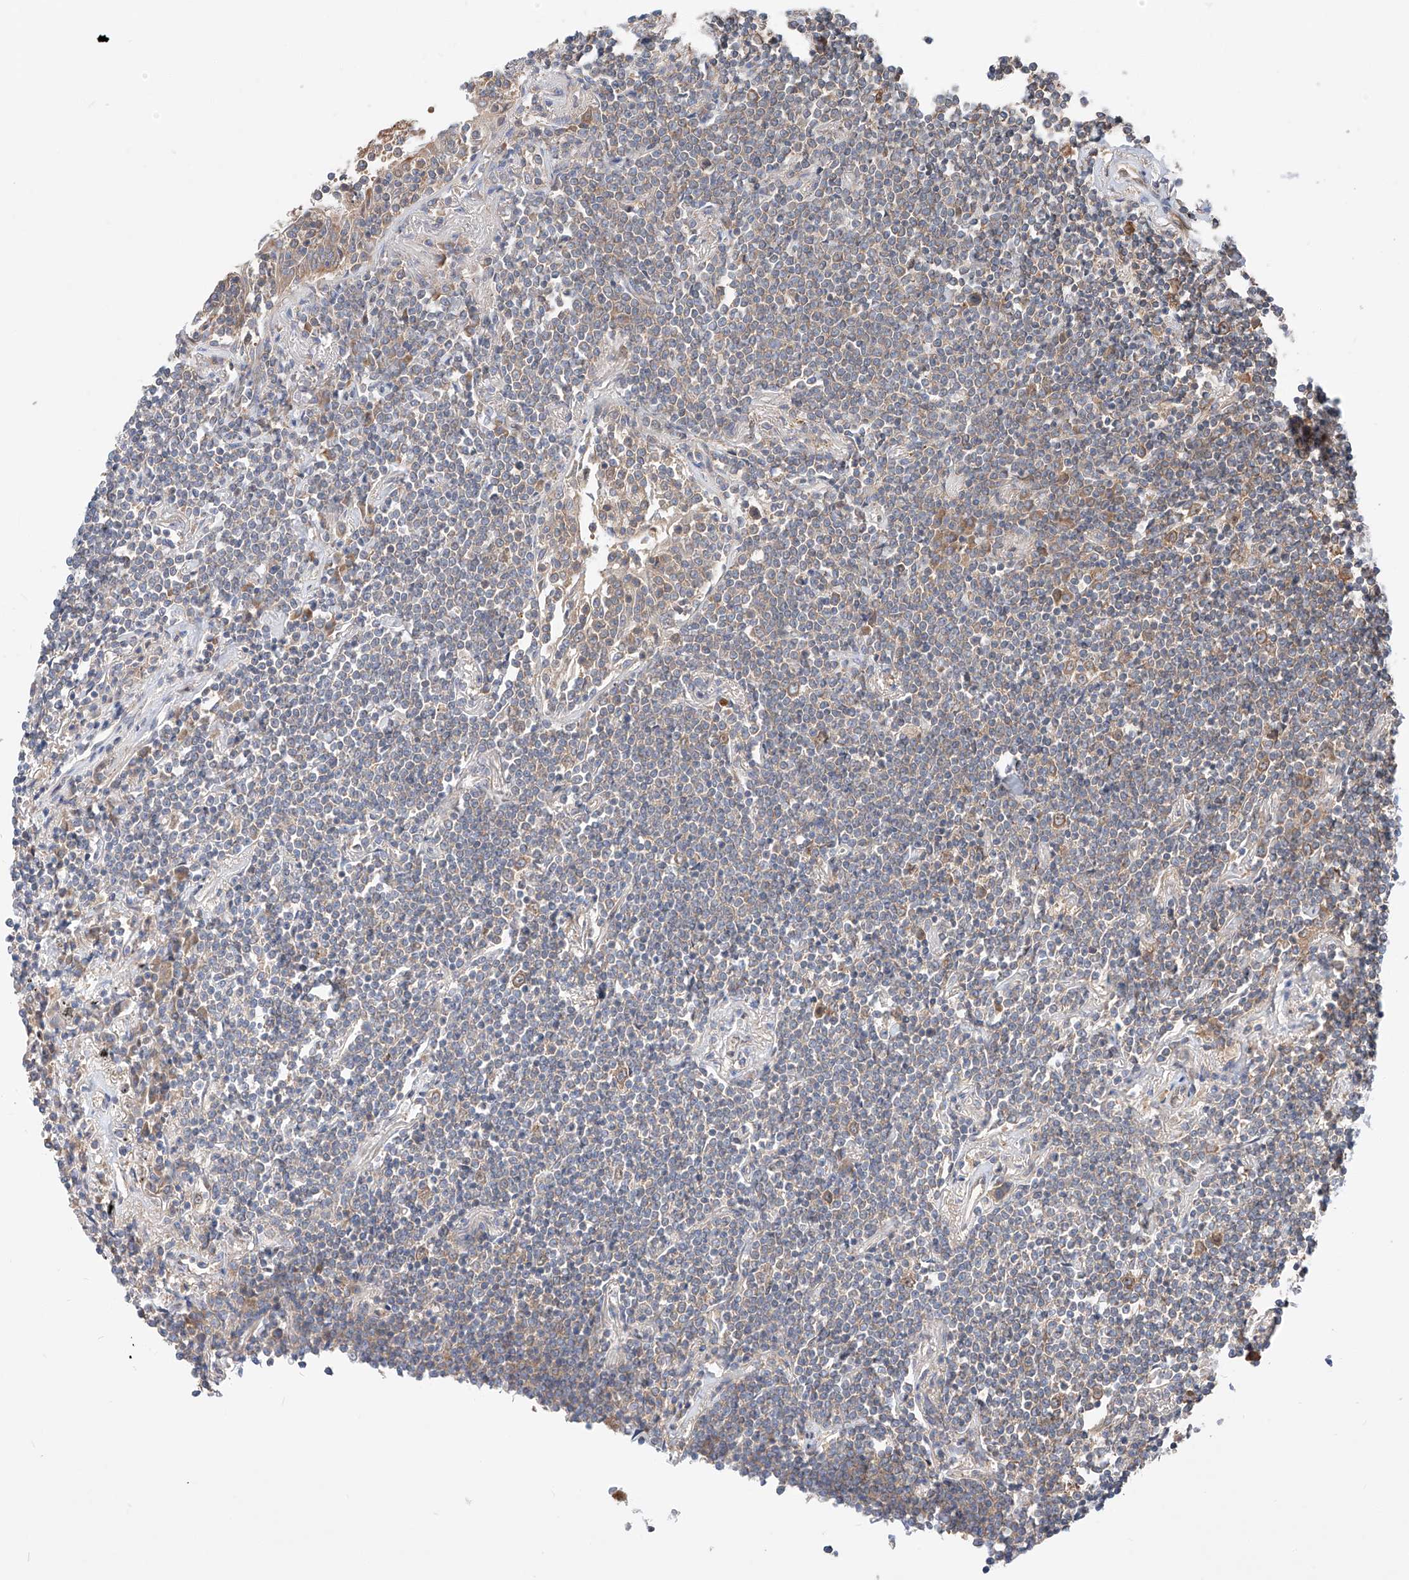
{"staining": {"intensity": "weak", "quantity": "25%-75%", "location": "cytoplasmic/membranous"}, "tissue": "lymphoma", "cell_type": "Tumor cells", "image_type": "cancer", "snomed": [{"axis": "morphology", "description": "Malignant lymphoma, non-Hodgkin's type, Low grade"}, {"axis": "topography", "description": "Lung"}], "caption": "Tumor cells show low levels of weak cytoplasmic/membranous staining in about 25%-75% of cells in lymphoma.", "gene": "RUSC1", "patient": {"sex": "female", "age": 71}}